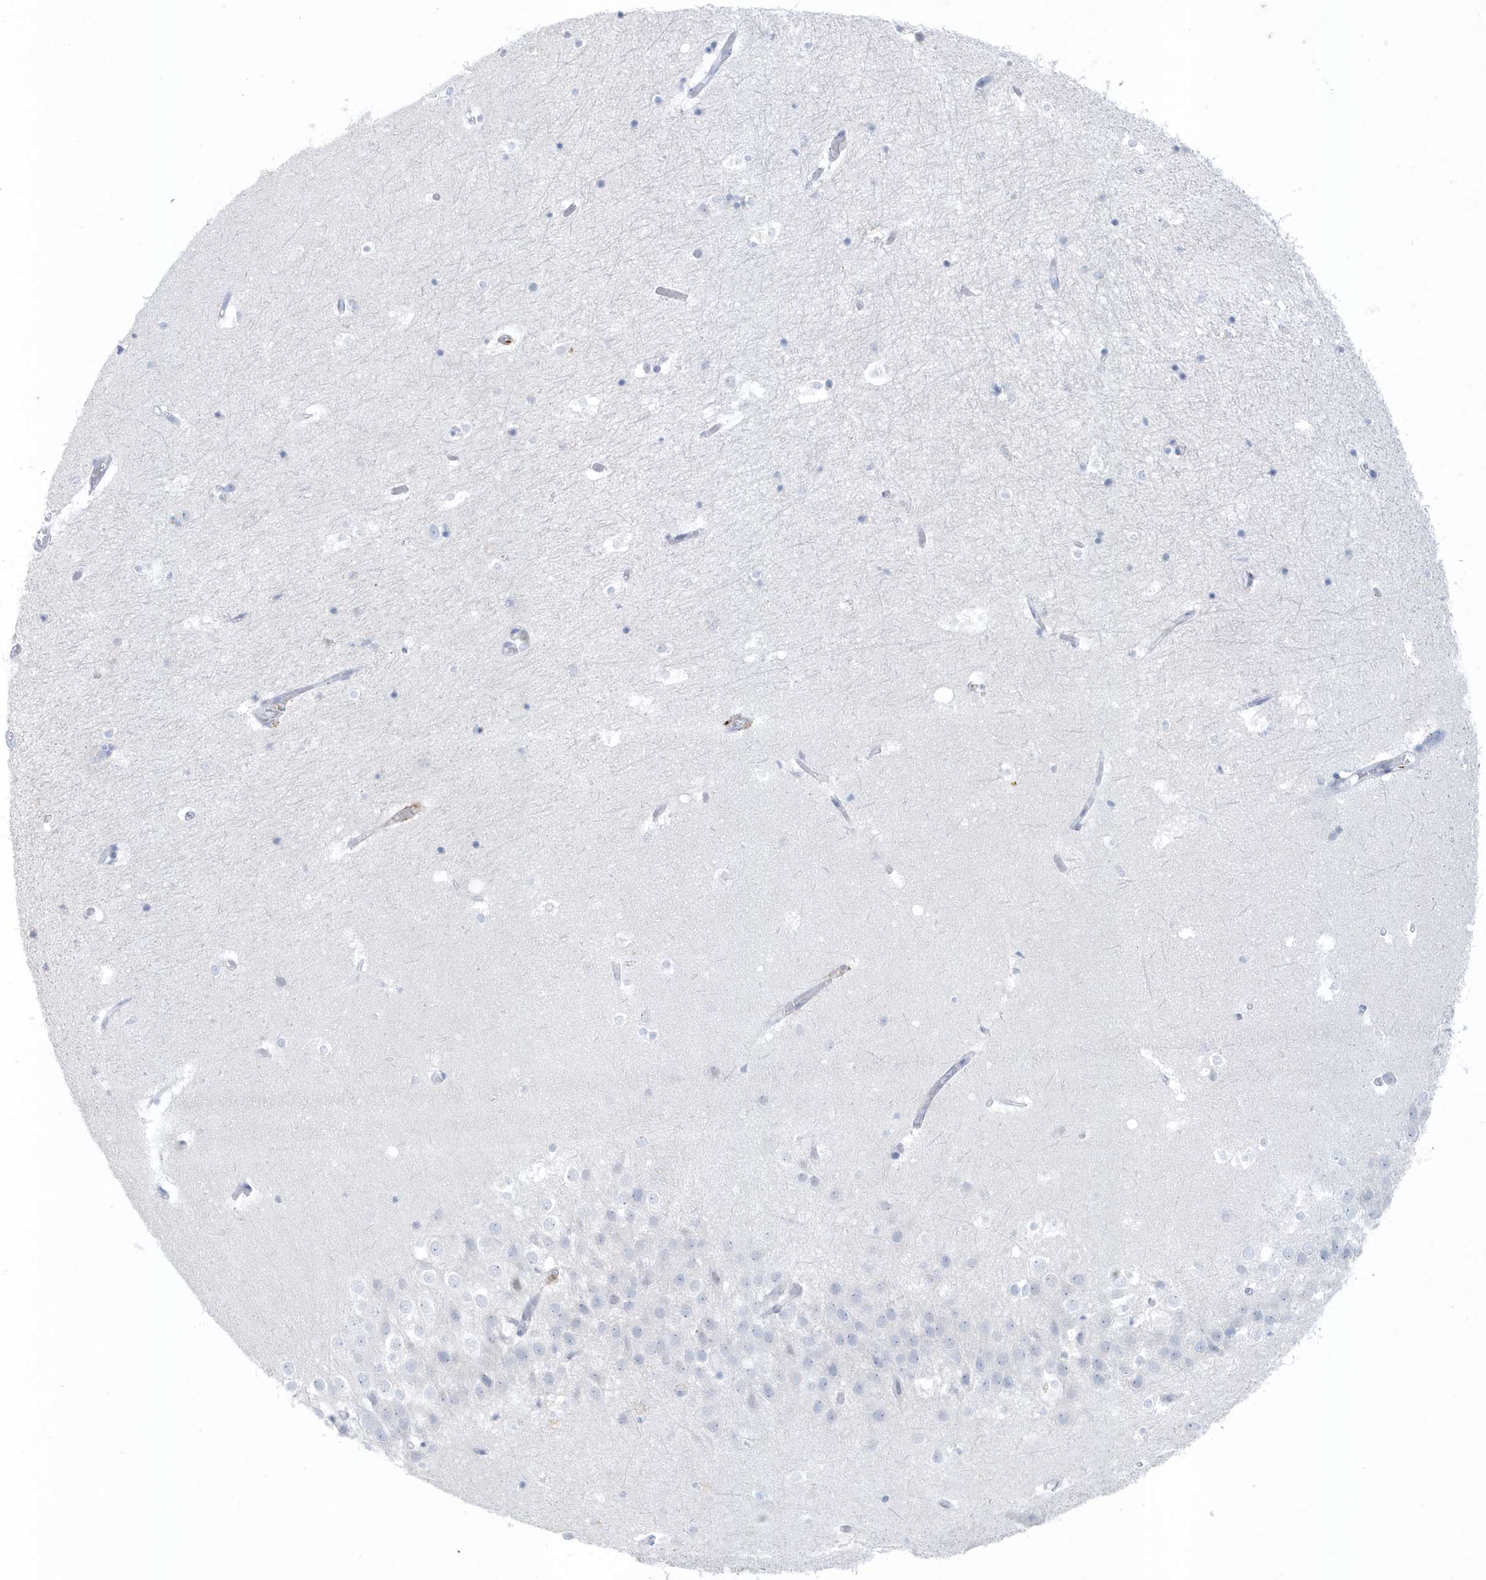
{"staining": {"intensity": "negative", "quantity": "none", "location": "none"}, "tissue": "hippocampus", "cell_type": "Glial cells", "image_type": "normal", "snomed": [{"axis": "morphology", "description": "Normal tissue, NOS"}, {"axis": "topography", "description": "Hippocampus"}], "caption": "This is an immunohistochemistry (IHC) image of unremarkable human hippocampus. There is no expression in glial cells.", "gene": "FAM98A", "patient": {"sex": "female", "age": 52}}